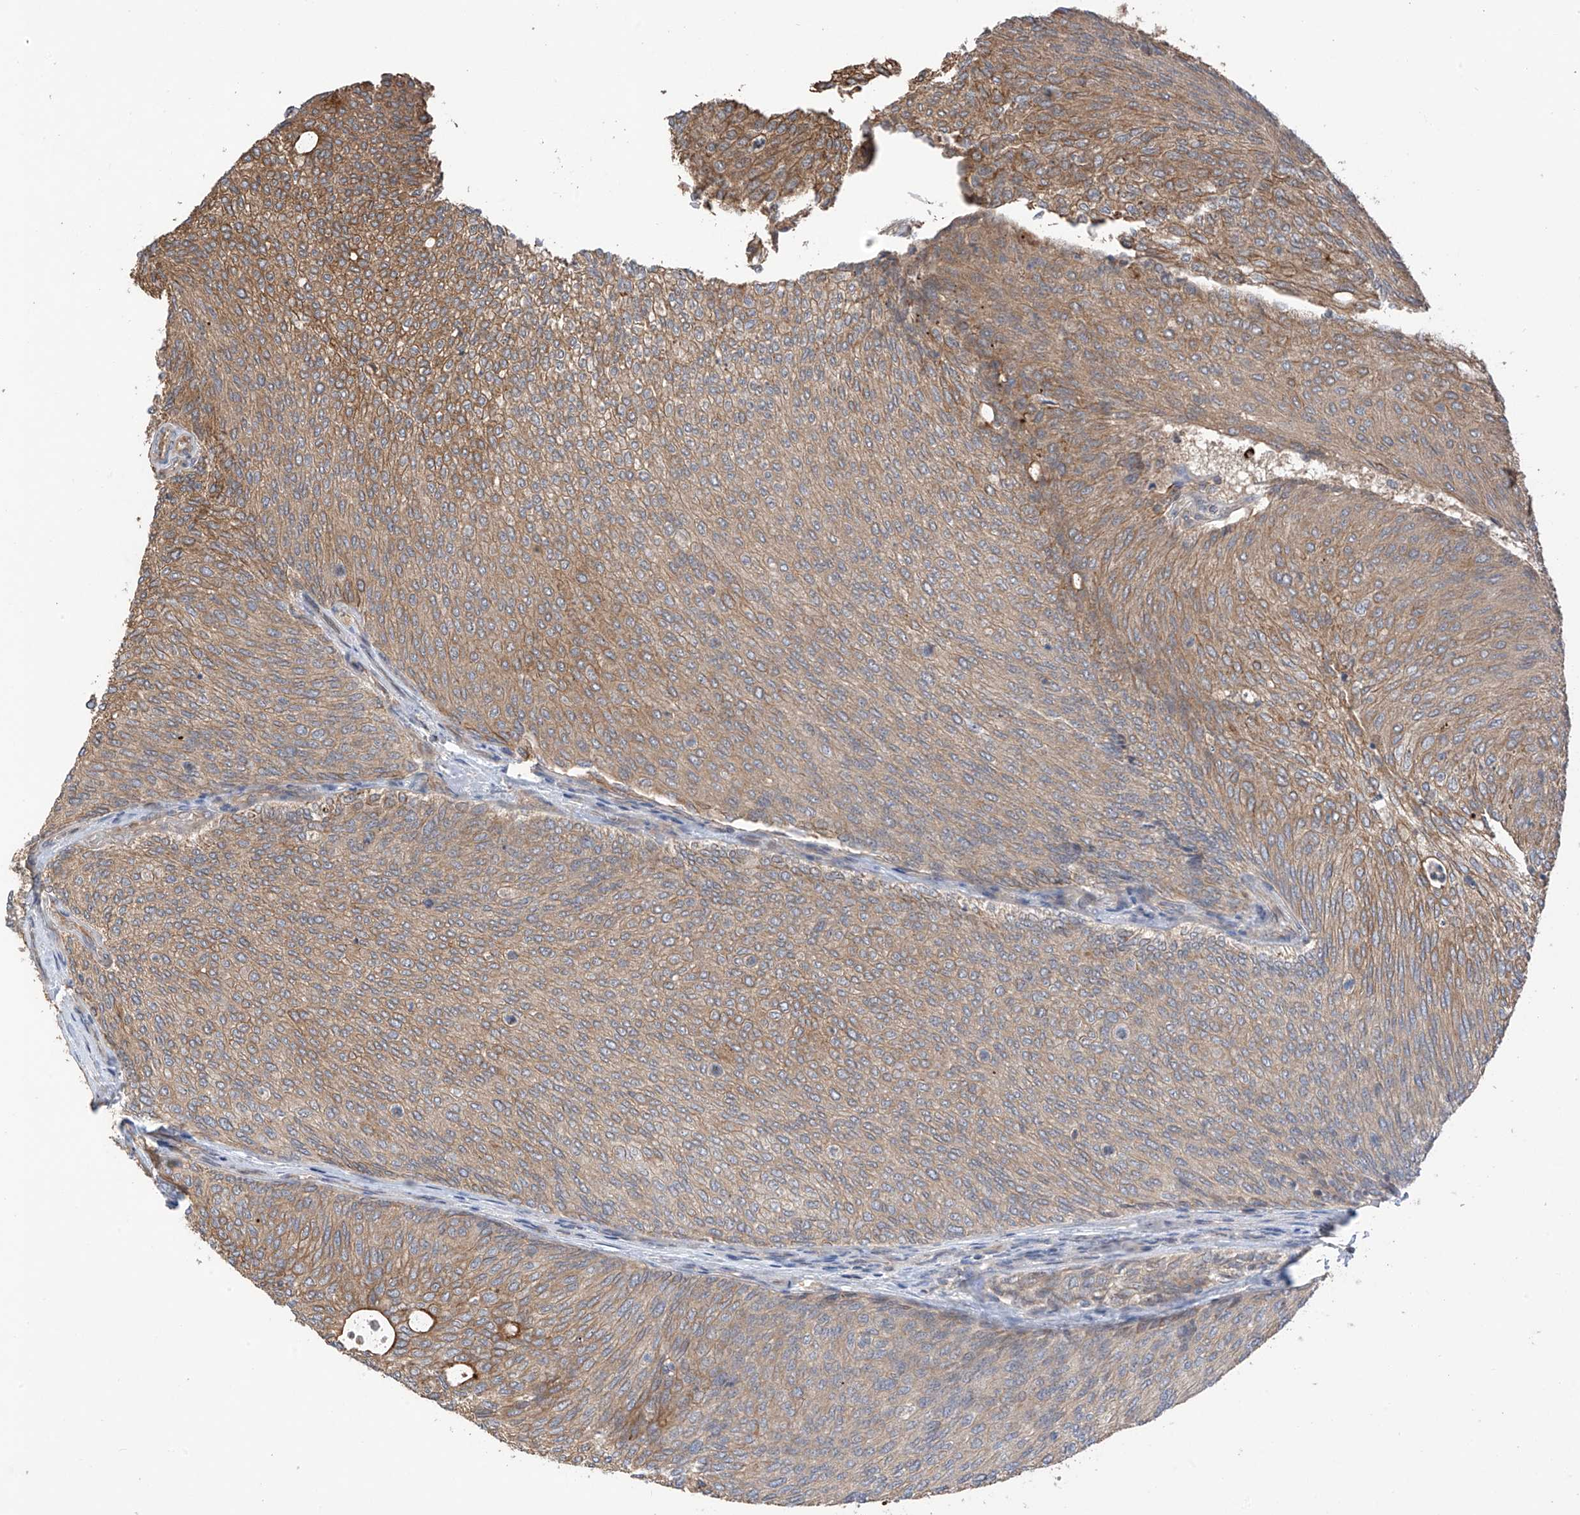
{"staining": {"intensity": "moderate", "quantity": ">75%", "location": "cytoplasmic/membranous"}, "tissue": "urothelial cancer", "cell_type": "Tumor cells", "image_type": "cancer", "snomed": [{"axis": "morphology", "description": "Urothelial carcinoma, Low grade"}, {"axis": "topography", "description": "Urinary bladder"}], "caption": "Moderate cytoplasmic/membranous protein staining is present in about >75% of tumor cells in urothelial cancer.", "gene": "RPAIN", "patient": {"sex": "female", "age": 79}}